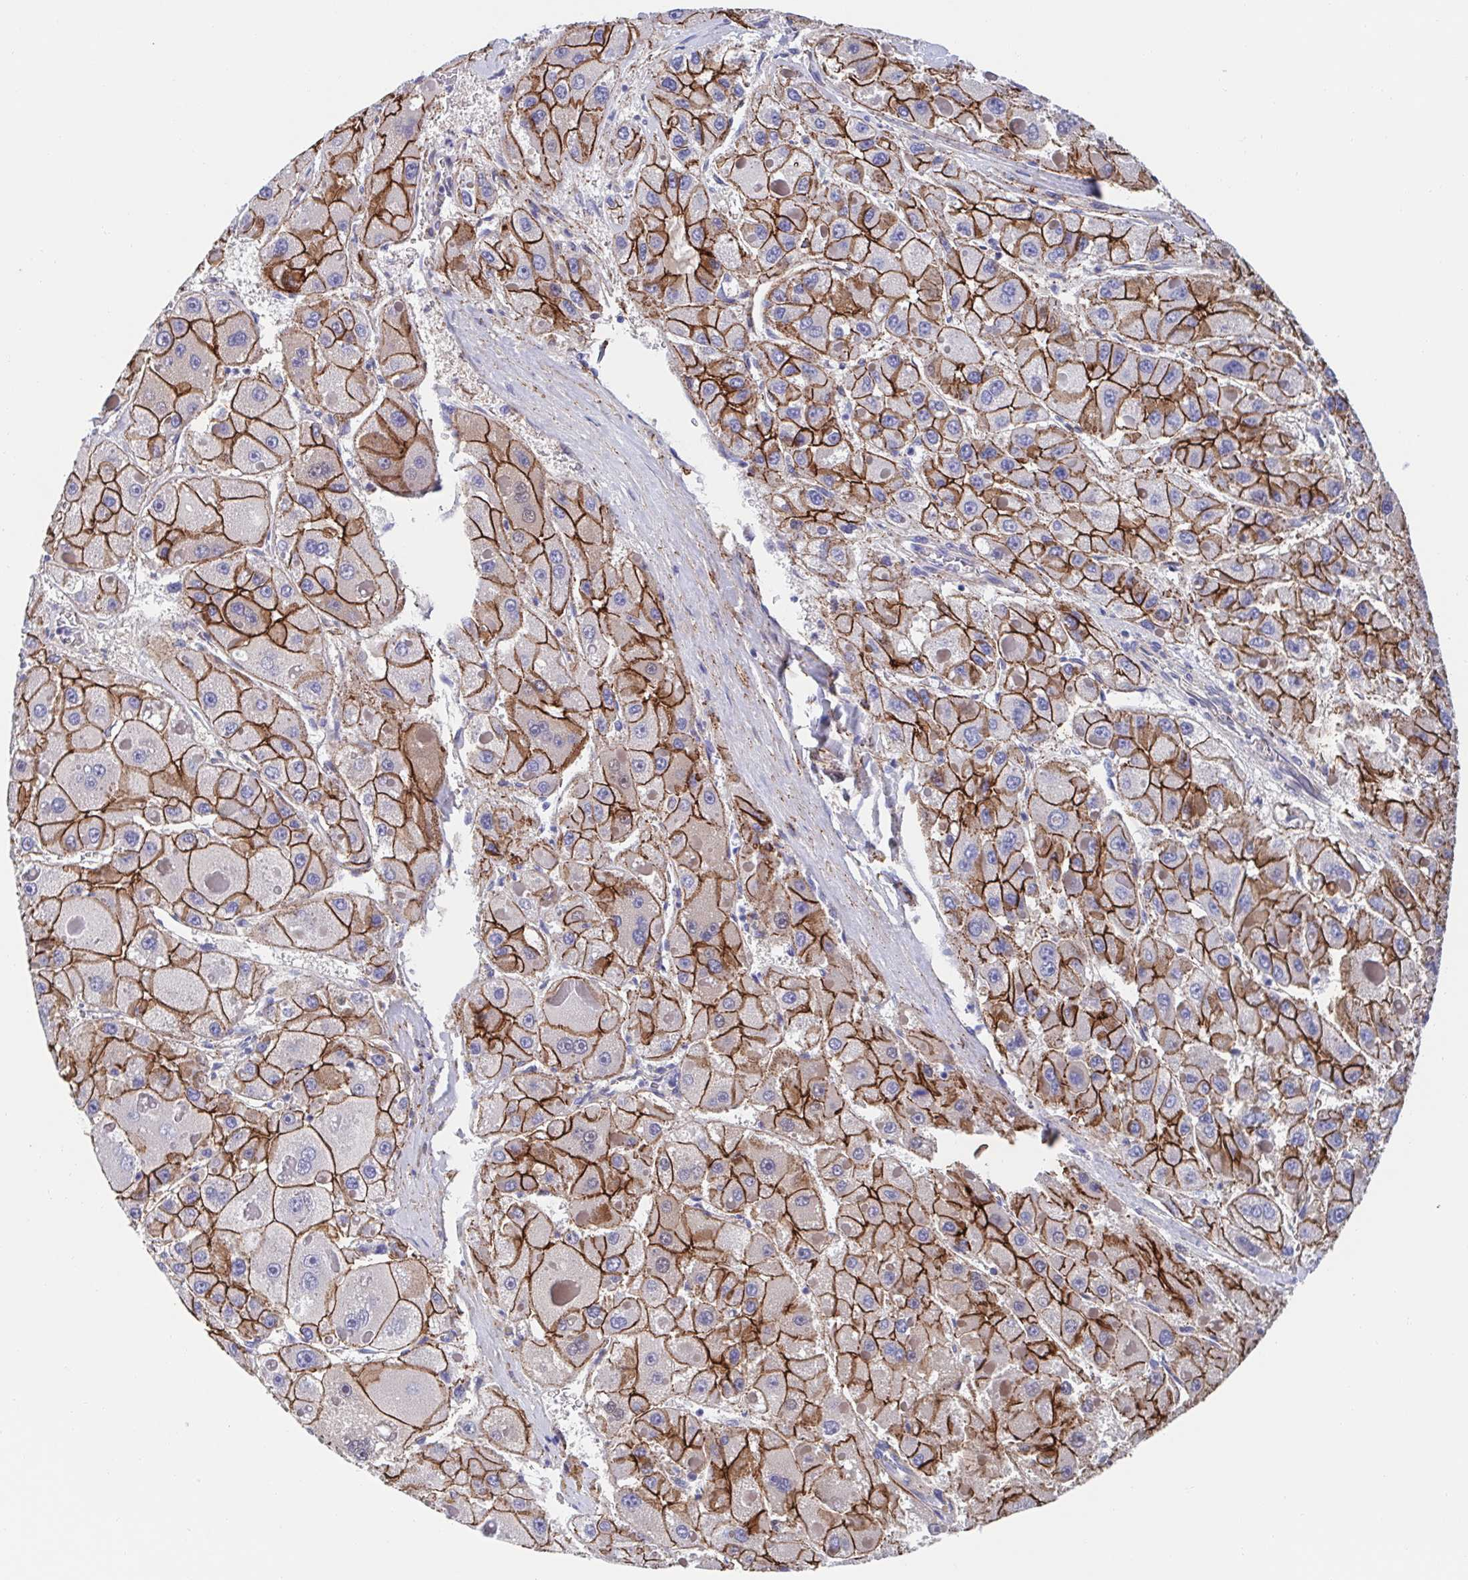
{"staining": {"intensity": "strong", "quantity": ">75%", "location": "cytoplasmic/membranous"}, "tissue": "liver cancer", "cell_type": "Tumor cells", "image_type": "cancer", "snomed": [{"axis": "morphology", "description": "Carcinoma, Hepatocellular, NOS"}, {"axis": "topography", "description": "Liver"}], "caption": "About >75% of tumor cells in liver cancer (hepatocellular carcinoma) reveal strong cytoplasmic/membranous protein staining as visualized by brown immunohistochemical staining.", "gene": "CDH2", "patient": {"sex": "female", "age": 73}}